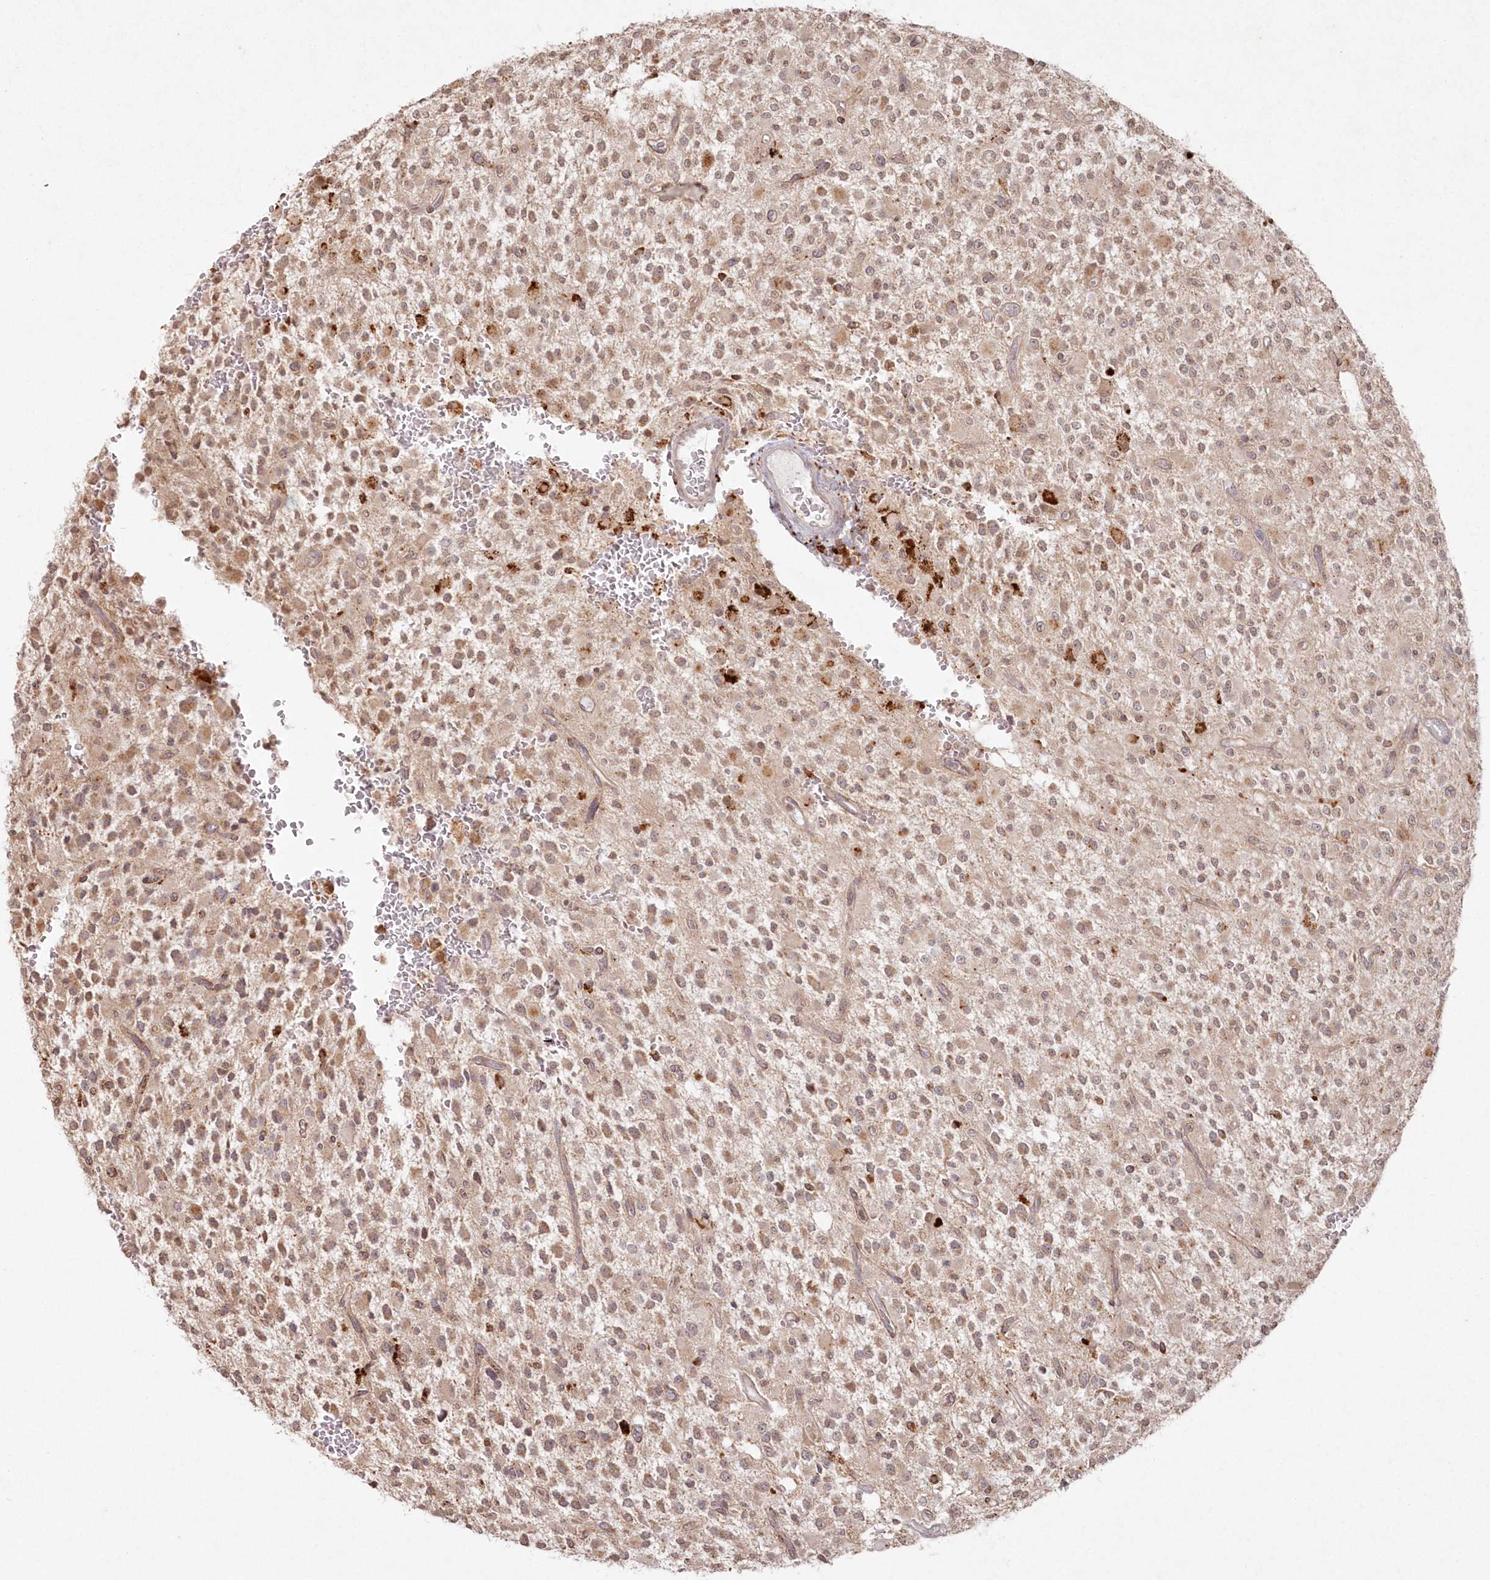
{"staining": {"intensity": "weak", "quantity": "25%-75%", "location": "cytoplasmic/membranous,nuclear"}, "tissue": "glioma", "cell_type": "Tumor cells", "image_type": "cancer", "snomed": [{"axis": "morphology", "description": "Glioma, malignant, High grade"}, {"axis": "topography", "description": "Brain"}], "caption": "A high-resolution photomicrograph shows immunohistochemistry (IHC) staining of glioma, which exhibits weak cytoplasmic/membranous and nuclear staining in approximately 25%-75% of tumor cells.", "gene": "ARSB", "patient": {"sex": "male", "age": 34}}